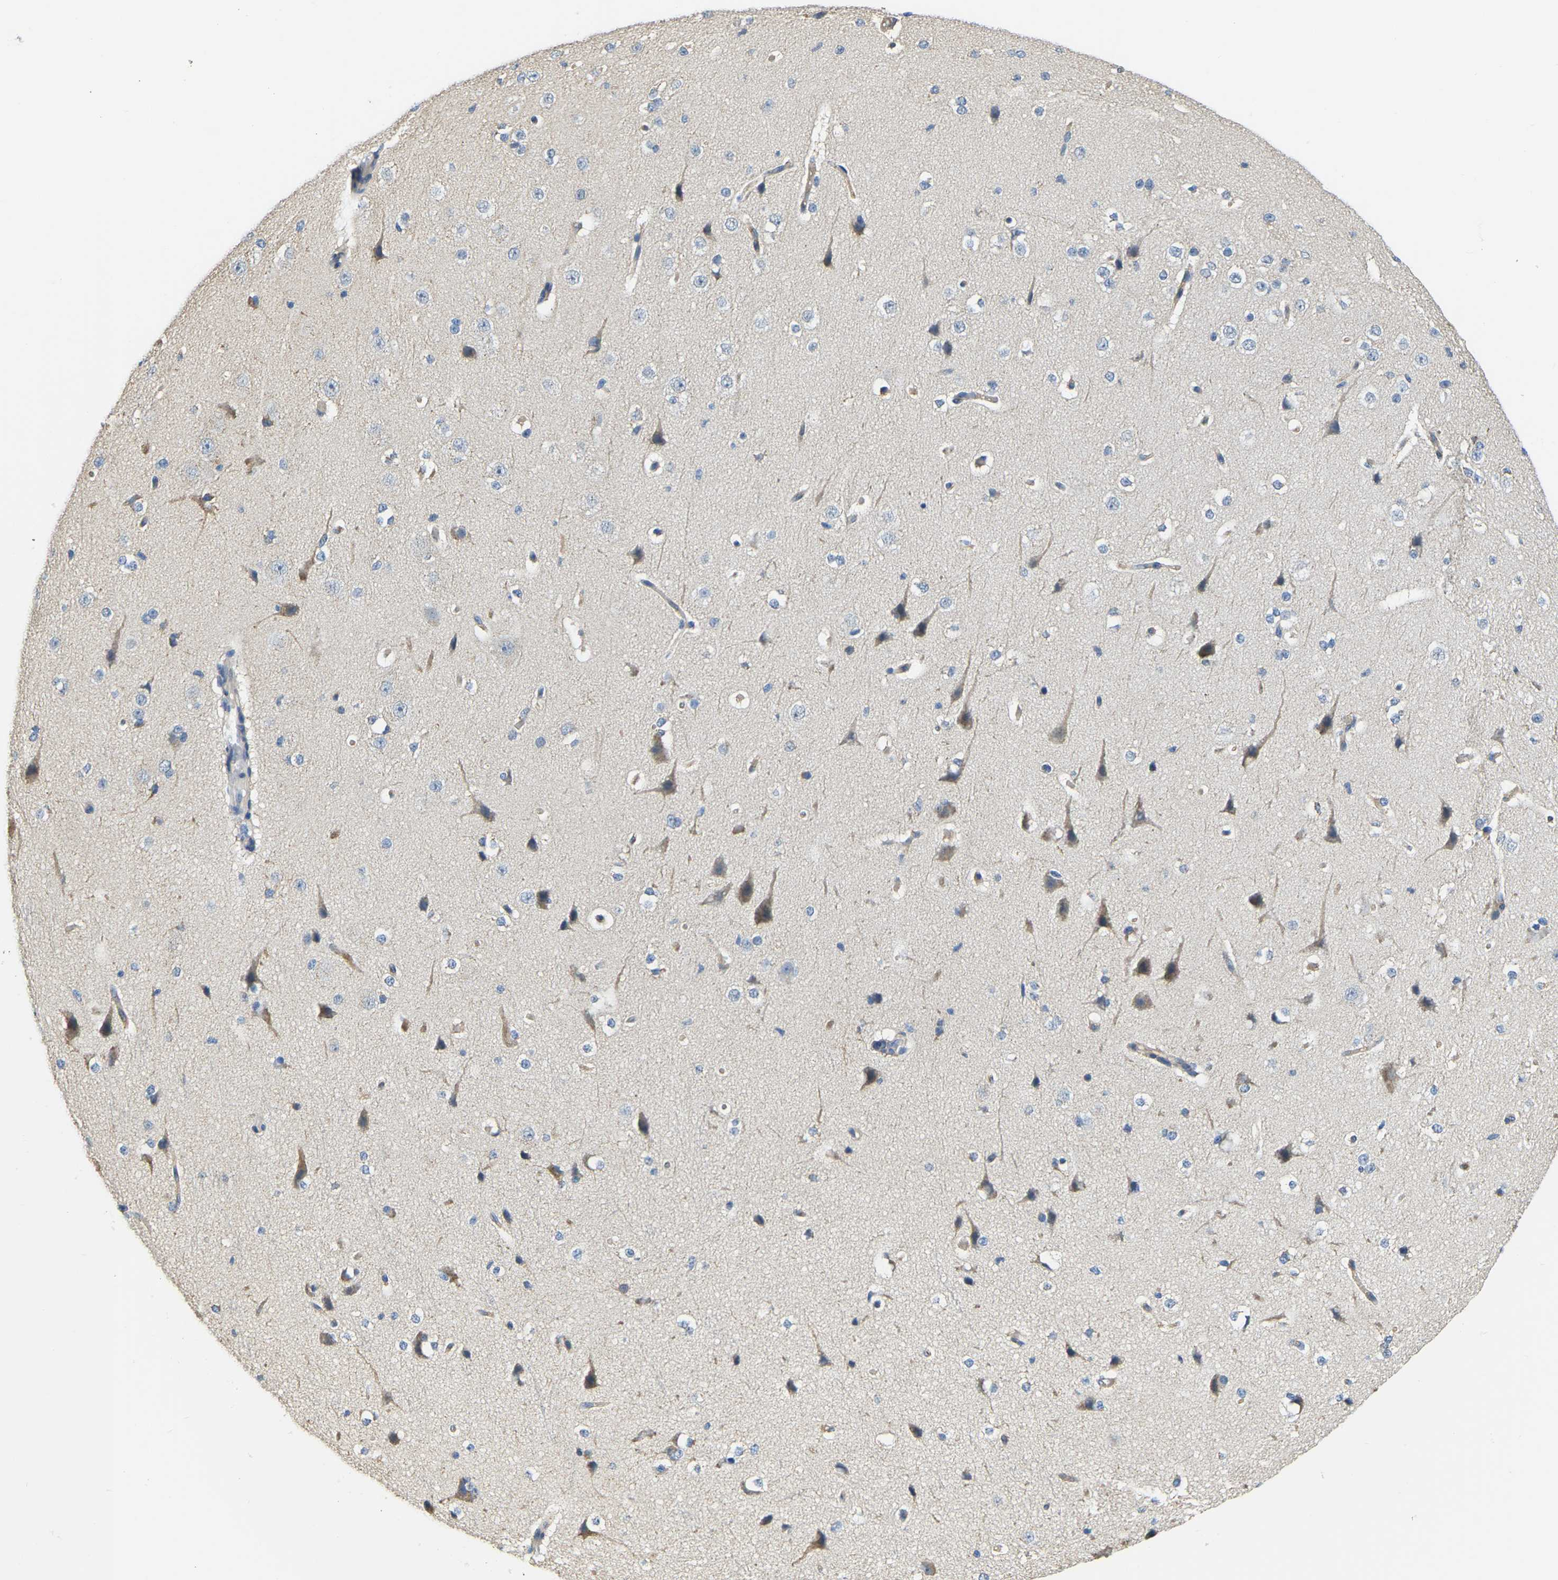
{"staining": {"intensity": "moderate", "quantity": "25%-75%", "location": "cytoplasmic/membranous"}, "tissue": "cerebral cortex", "cell_type": "Endothelial cells", "image_type": "normal", "snomed": [{"axis": "morphology", "description": "Normal tissue, NOS"}, {"axis": "morphology", "description": "Developmental malformation"}, {"axis": "topography", "description": "Cerebral cortex"}], "caption": "A micrograph of cerebral cortex stained for a protein shows moderate cytoplasmic/membranous brown staining in endothelial cells.", "gene": "AHNAK", "patient": {"sex": "female", "age": 30}}